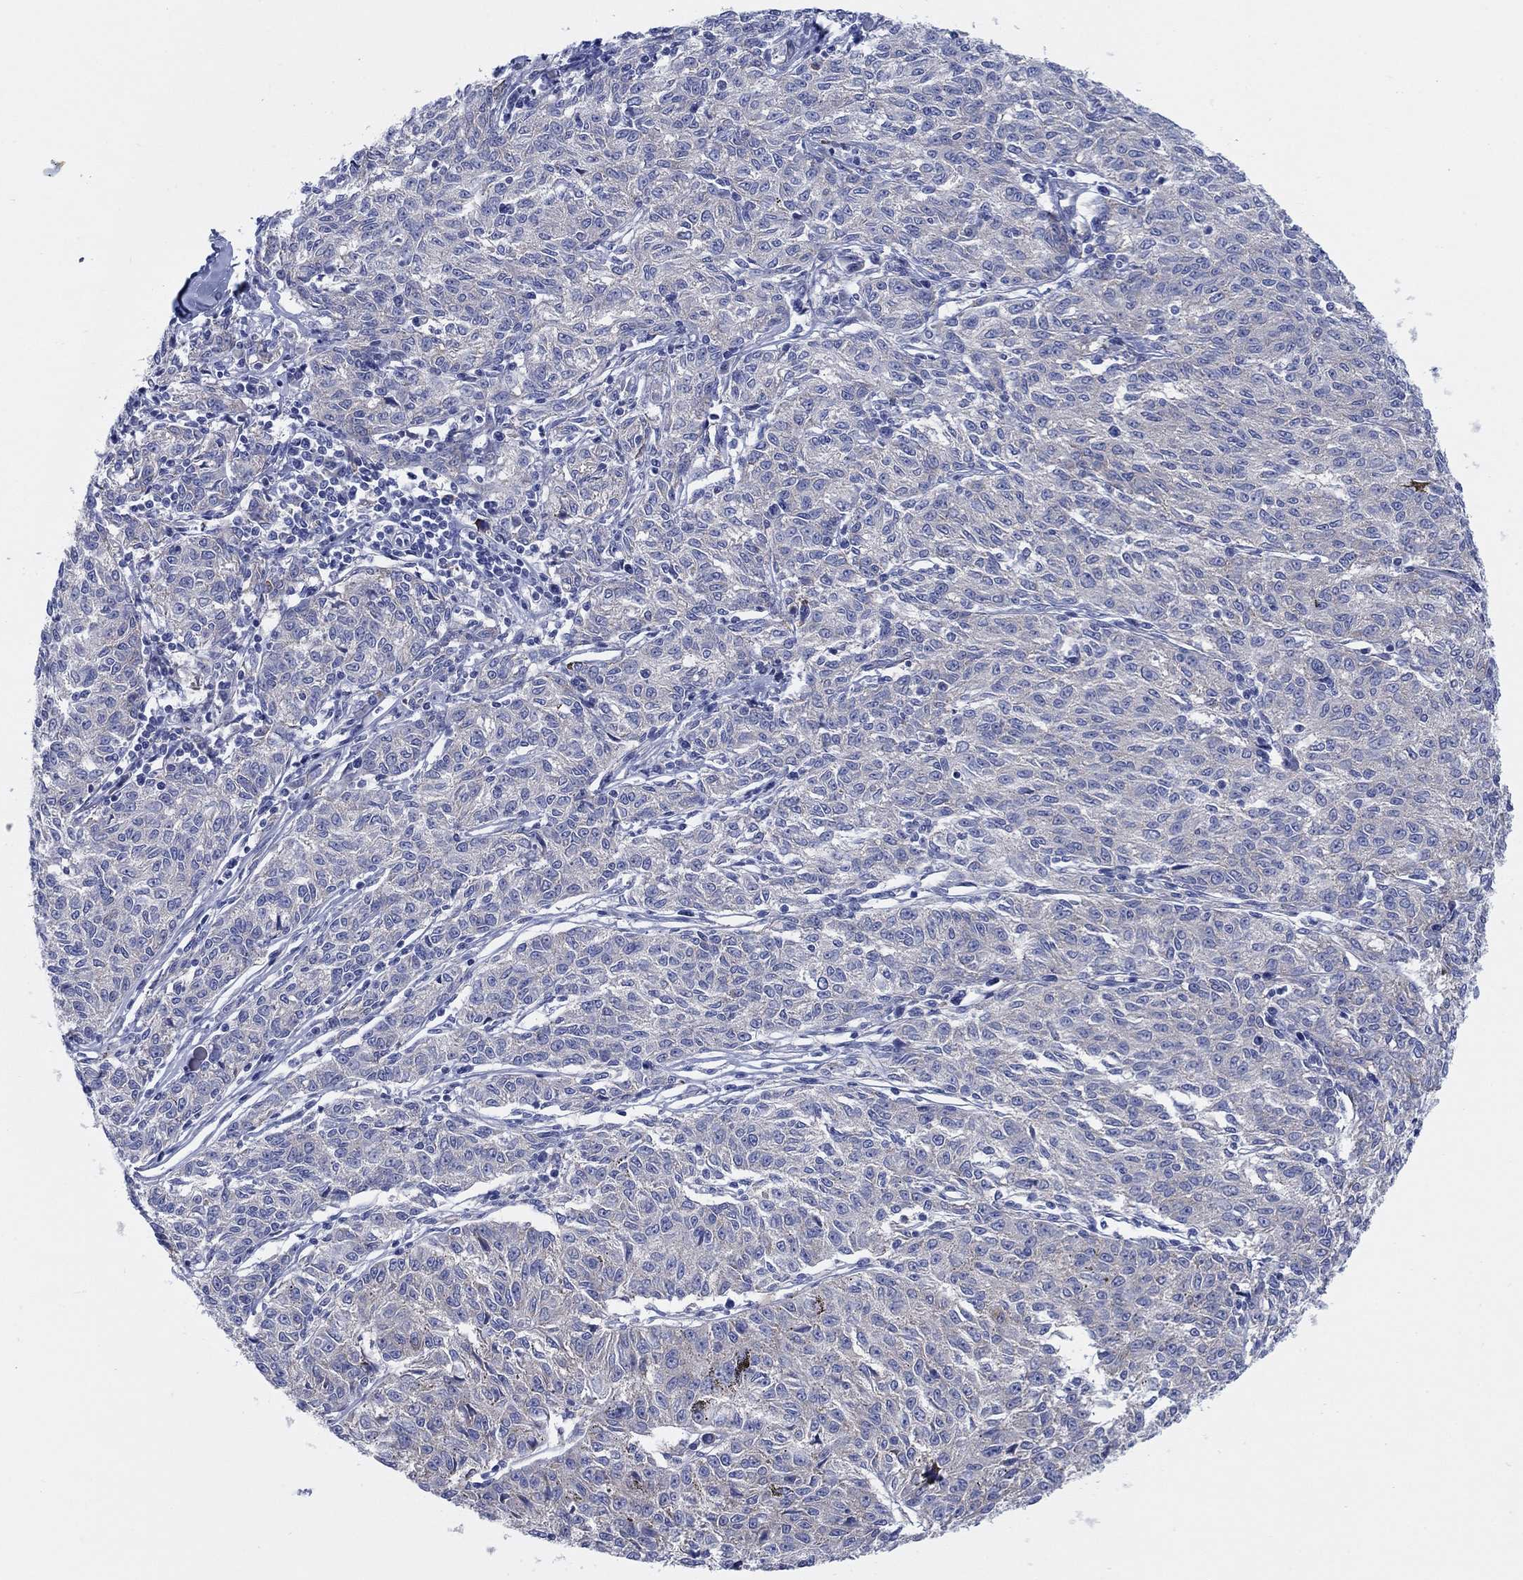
{"staining": {"intensity": "weak", "quantity": "<25%", "location": "cytoplasmic/membranous"}, "tissue": "melanoma", "cell_type": "Tumor cells", "image_type": "cancer", "snomed": [{"axis": "morphology", "description": "Malignant melanoma, NOS"}, {"axis": "topography", "description": "Skin"}], "caption": "A histopathology image of human melanoma is negative for staining in tumor cells. Brightfield microscopy of immunohistochemistry stained with DAB (3,3'-diaminobenzidine) (brown) and hematoxylin (blue), captured at high magnification.", "gene": "TMEM59", "patient": {"sex": "female", "age": 72}}